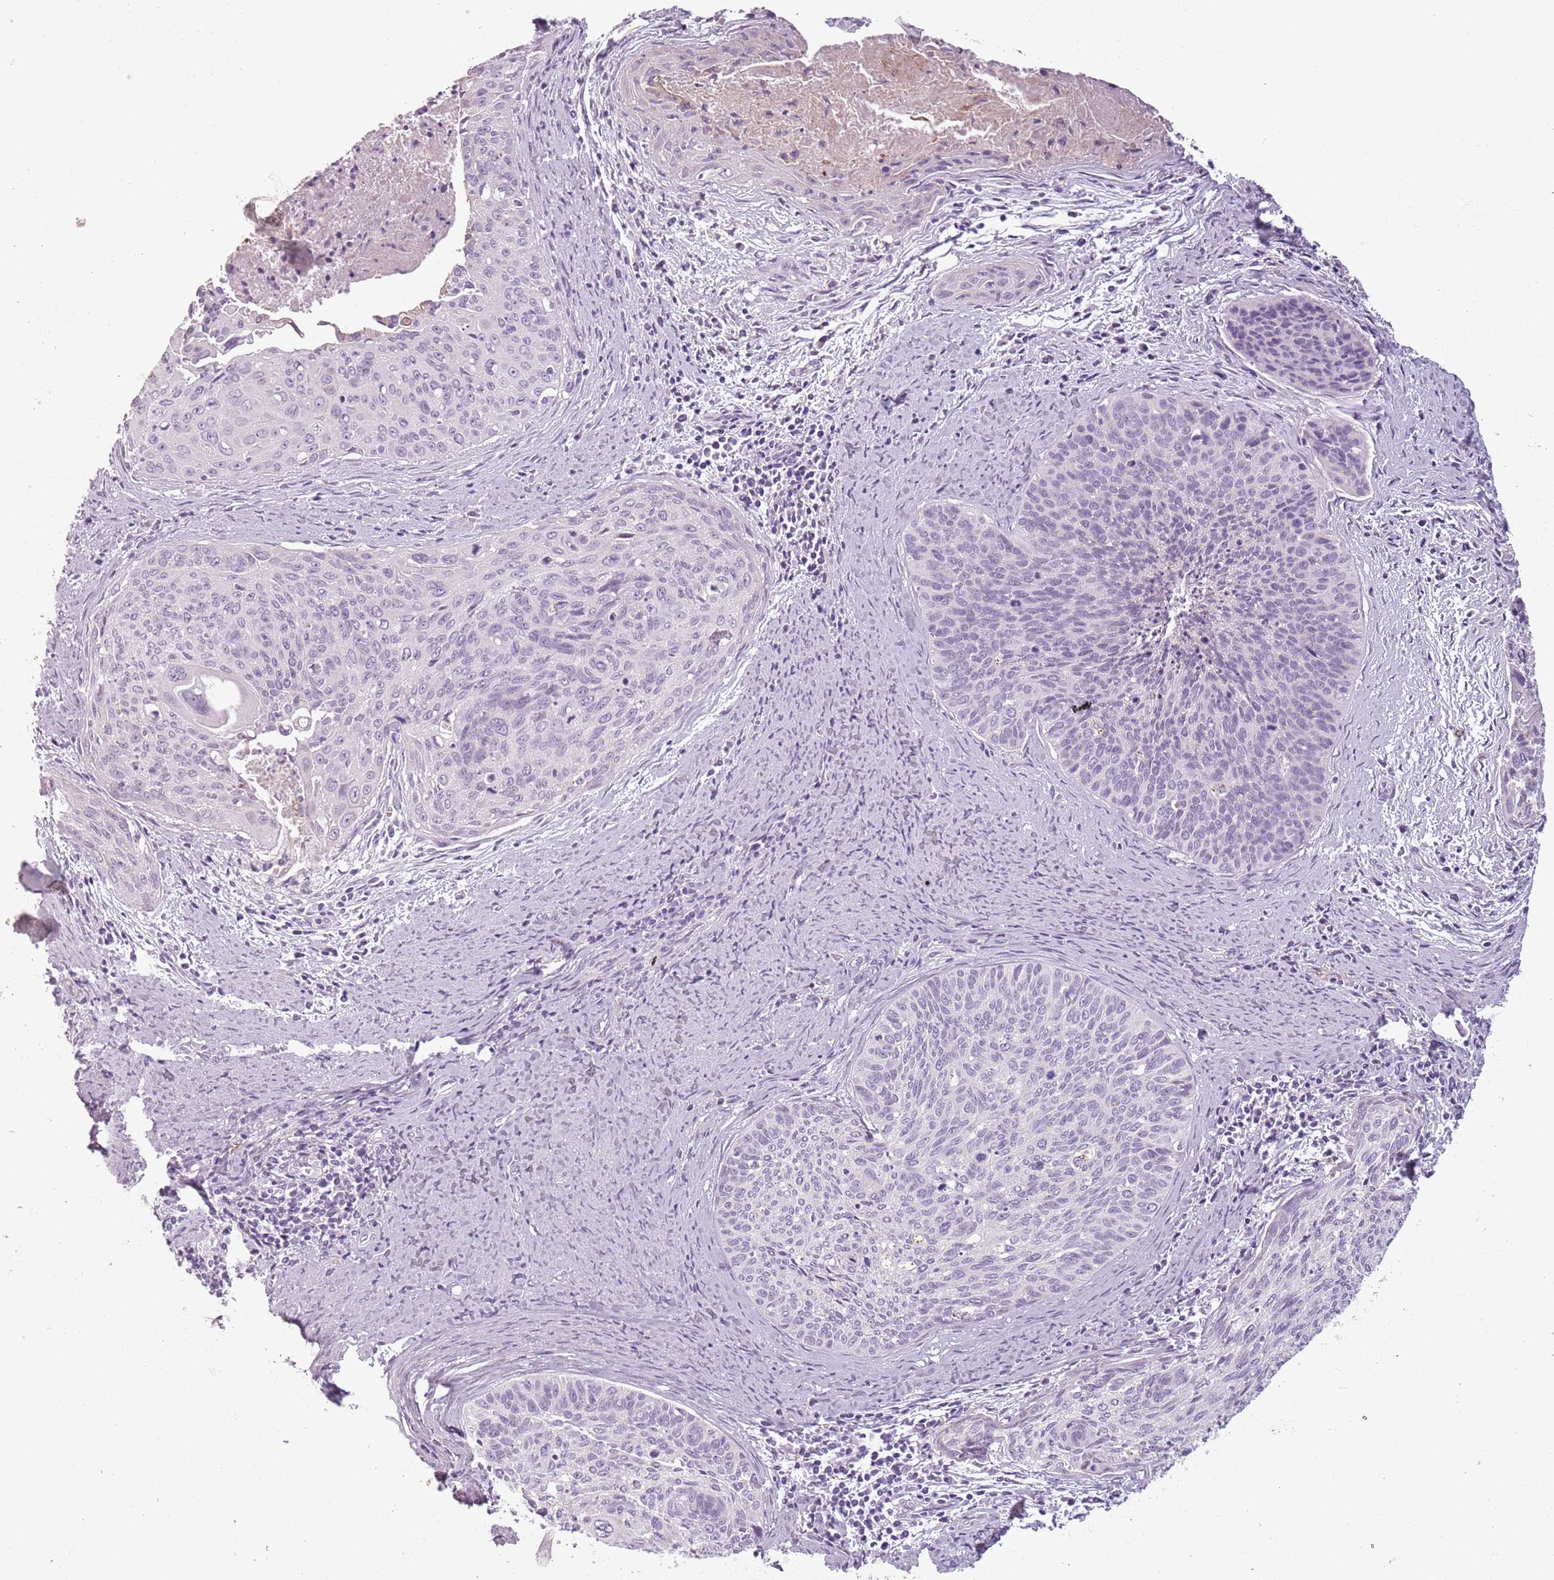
{"staining": {"intensity": "negative", "quantity": "none", "location": "none"}, "tissue": "cervical cancer", "cell_type": "Tumor cells", "image_type": "cancer", "snomed": [{"axis": "morphology", "description": "Squamous cell carcinoma, NOS"}, {"axis": "topography", "description": "Cervix"}], "caption": "An immunohistochemistry histopathology image of cervical squamous cell carcinoma is shown. There is no staining in tumor cells of cervical squamous cell carcinoma.", "gene": "MEGF8", "patient": {"sex": "female", "age": 55}}